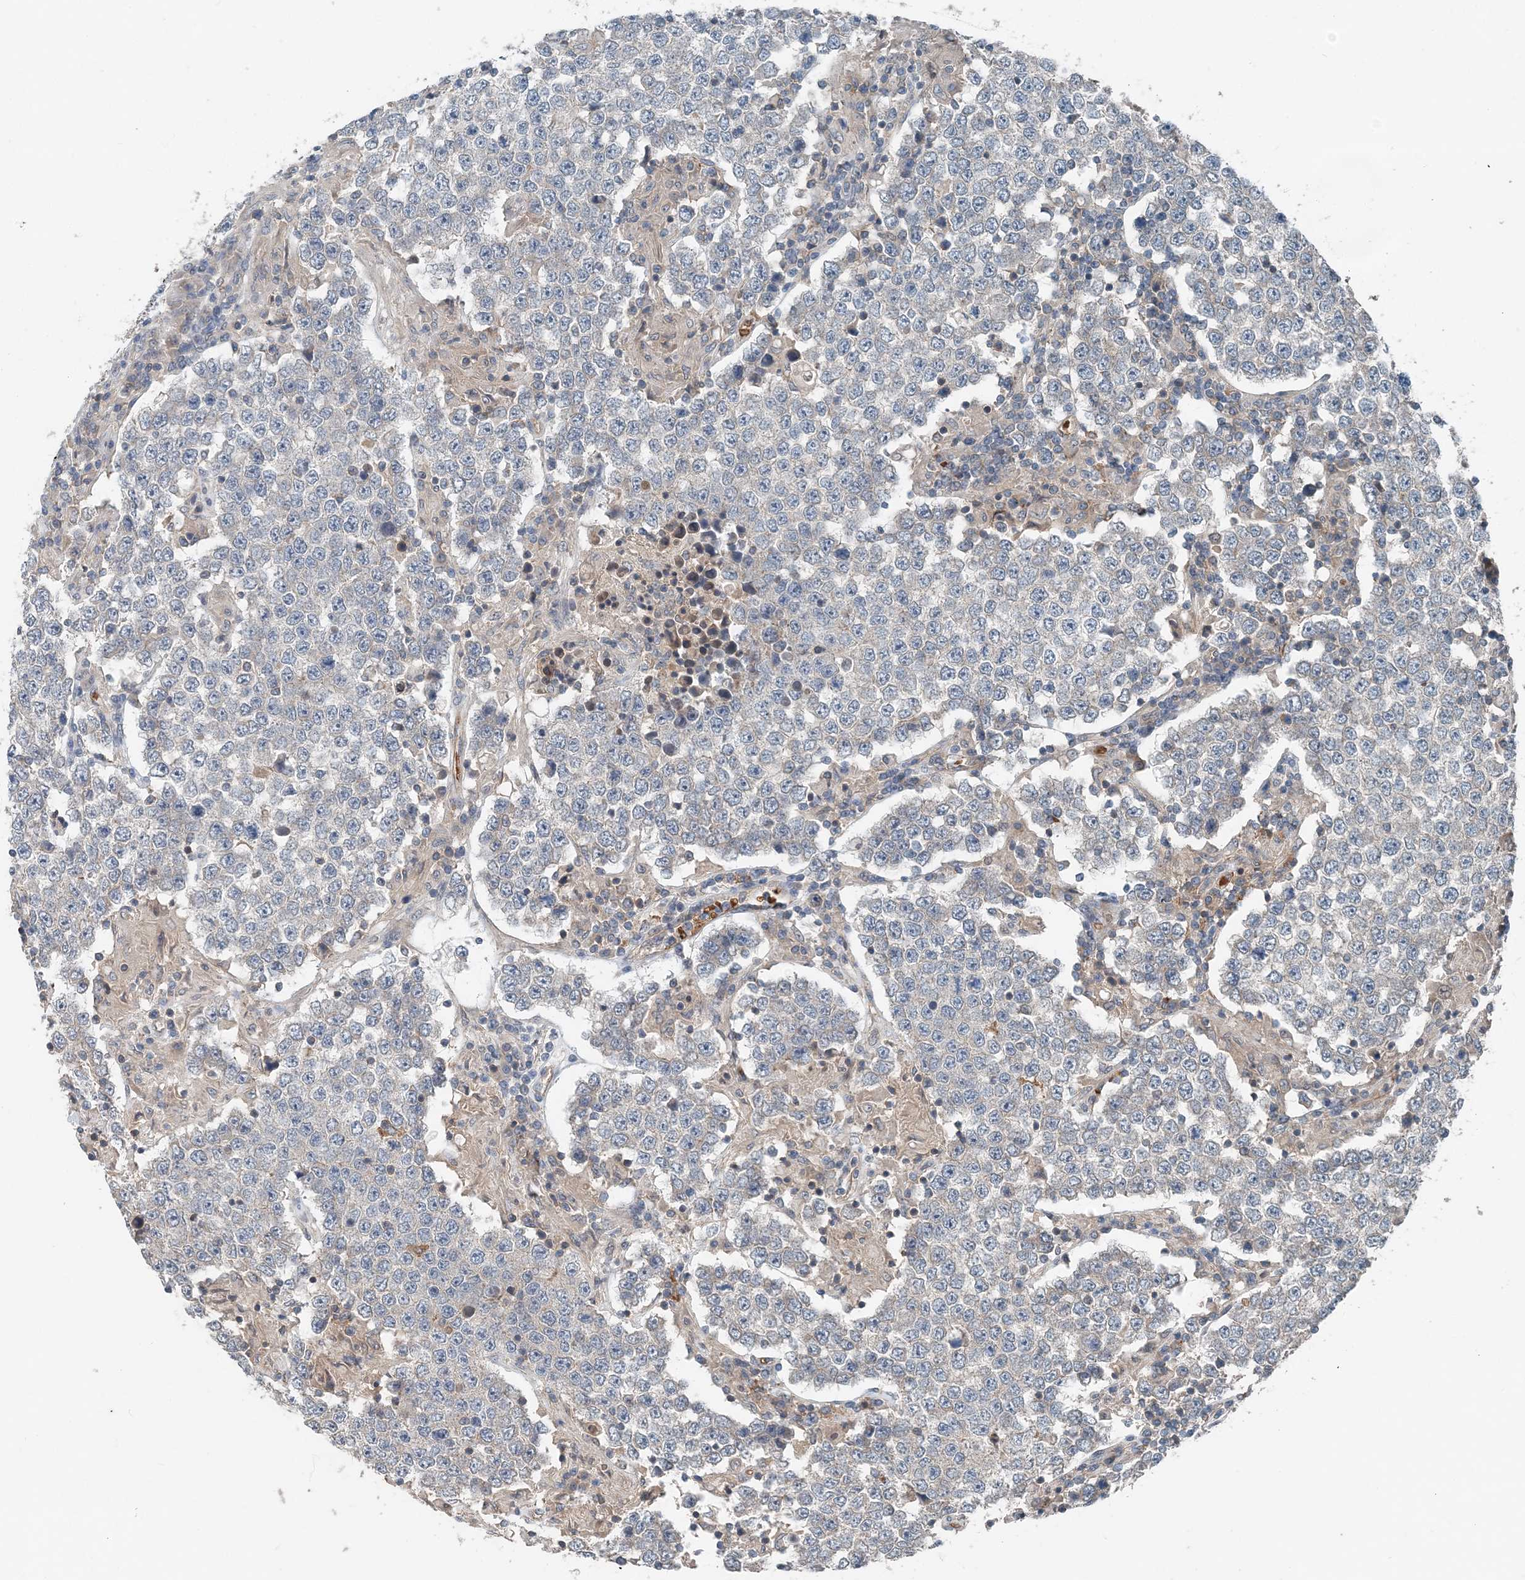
{"staining": {"intensity": "negative", "quantity": "none", "location": "none"}, "tissue": "testis cancer", "cell_type": "Tumor cells", "image_type": "cancer", "snomed": [{"axis": "morphology", "description": "Normal tissue, NOS"}, {"axis": "morphology", "description": "Urothelial carcinoma, High grade"}, {"axis": "morphology", "description": "Seminoma, NOS"}, {"axis": "morphology", "description": "Carcinoma, Embryonal, NOS"}, {"axis": "topography", "description": "Urinary bladder"}, {"axis": "topography", "description": "Testis"}], "caption": "This histopathology image is of testis high-grade urothelial carcinoma stained with immunohistochemistry to label a protein in brown with the nuclei are counter-stained blue. There is no staining in tumor cells. Nuclei are stained in blue.", "gene": "SMPD3", "patient": {"sex": "male", "age": 41}}